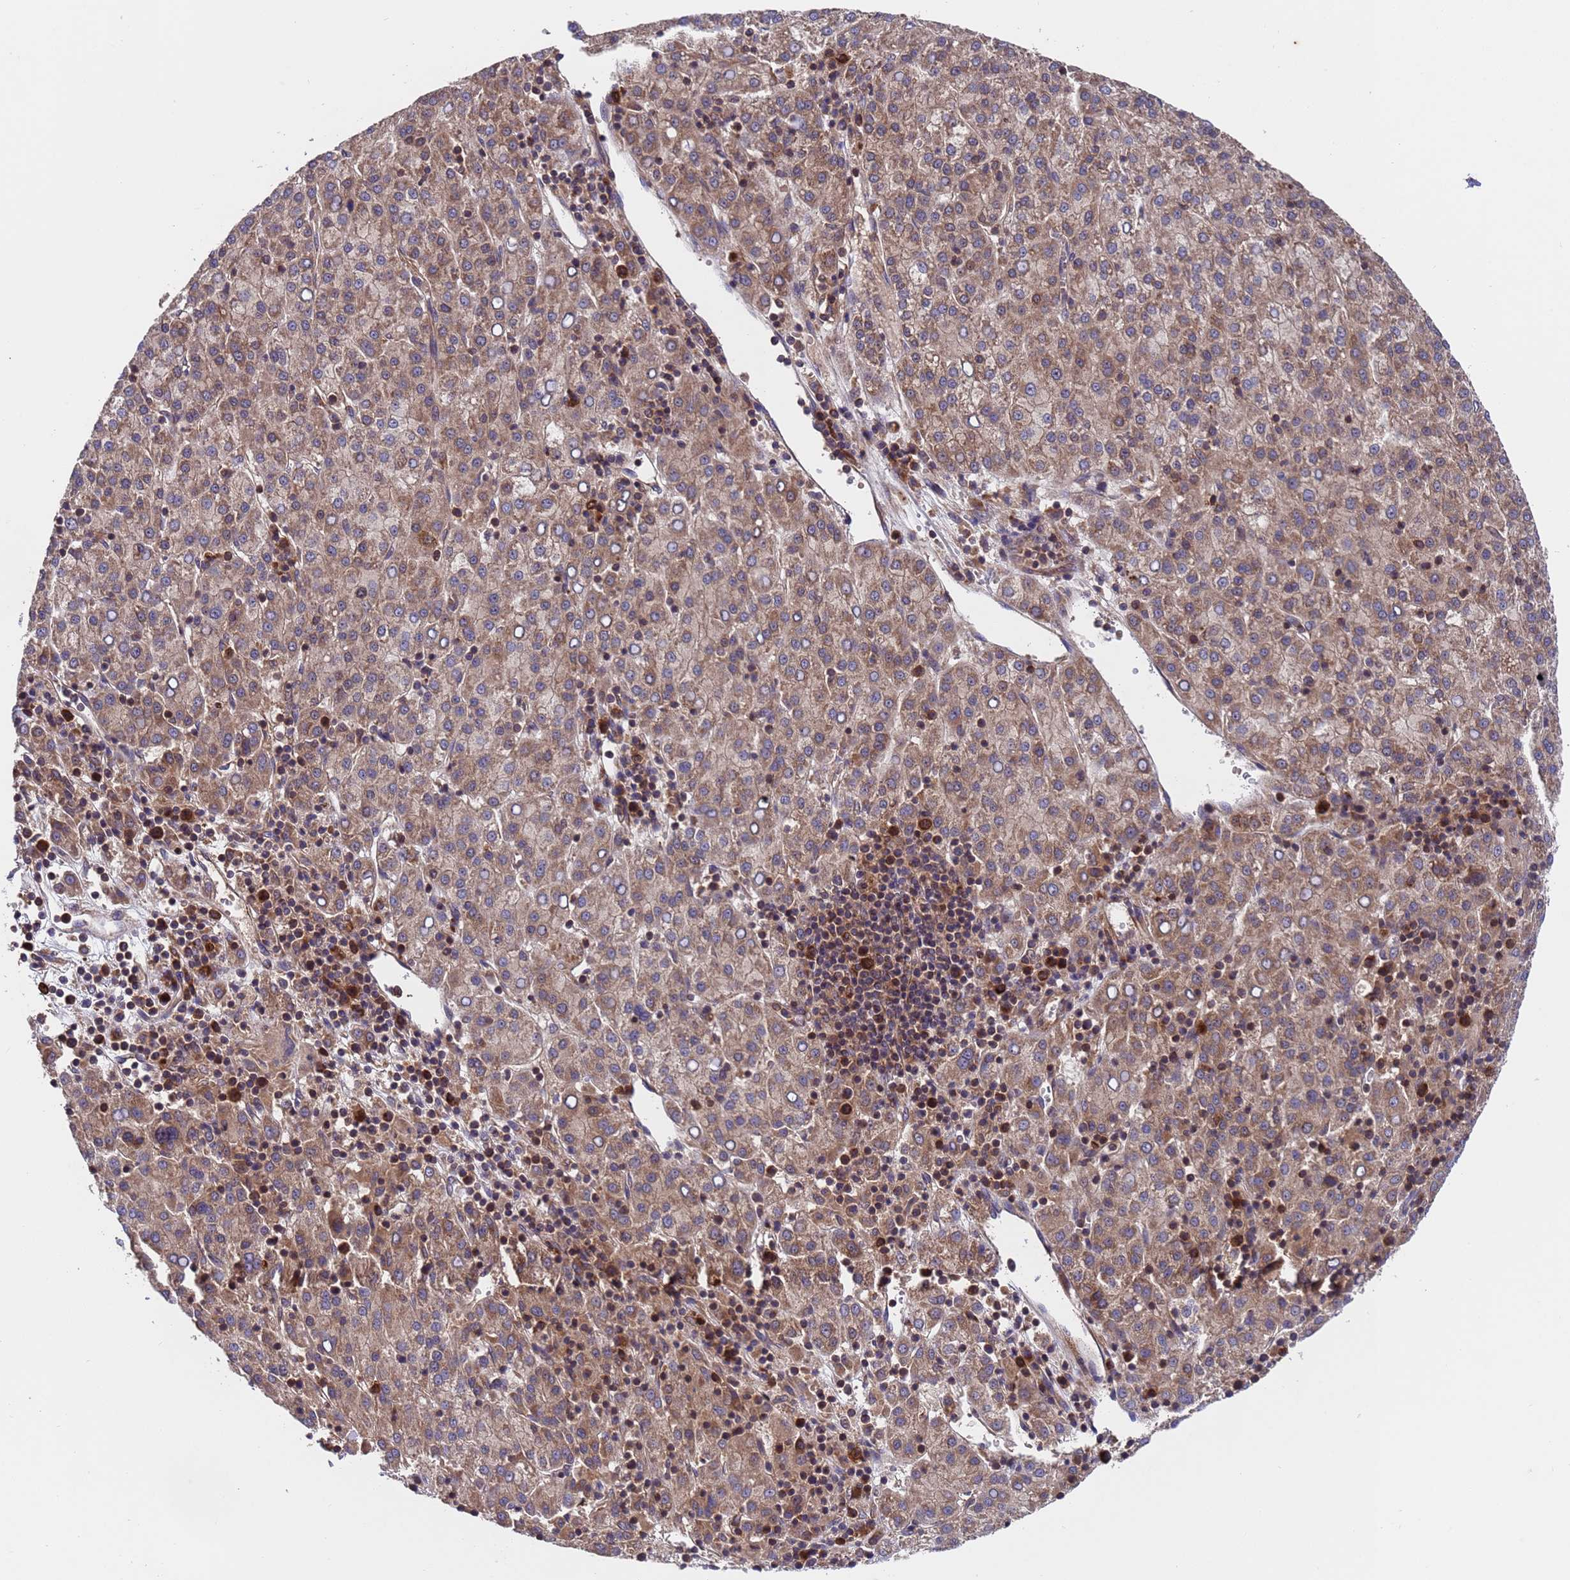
{"staining": {"intensity": "moderate", "quantity": ">75%", "location": "cytoplasmic/membranous"}, "tissue": "liver cancer", "cell_type": "Tumor cells", "image_type": "cancer", "snomed": [{"axis": "morphology", "description": "Carcinoma, Hepatocellular, NOS"}, {"axis": "topography", "description": "Liver"}], "caption": "Immunohistochemistry (IHC) (DAB) staining of human hepatocellular carcinoma (liver) shows moderate cytoplasmic/membranous protein staining in about >75% of tumor cells. (brown staining indicates protein expression, while blue staining denotes nuclei).", "gene": "TSR3", "patient": {"sex": "female", "age": 58}}